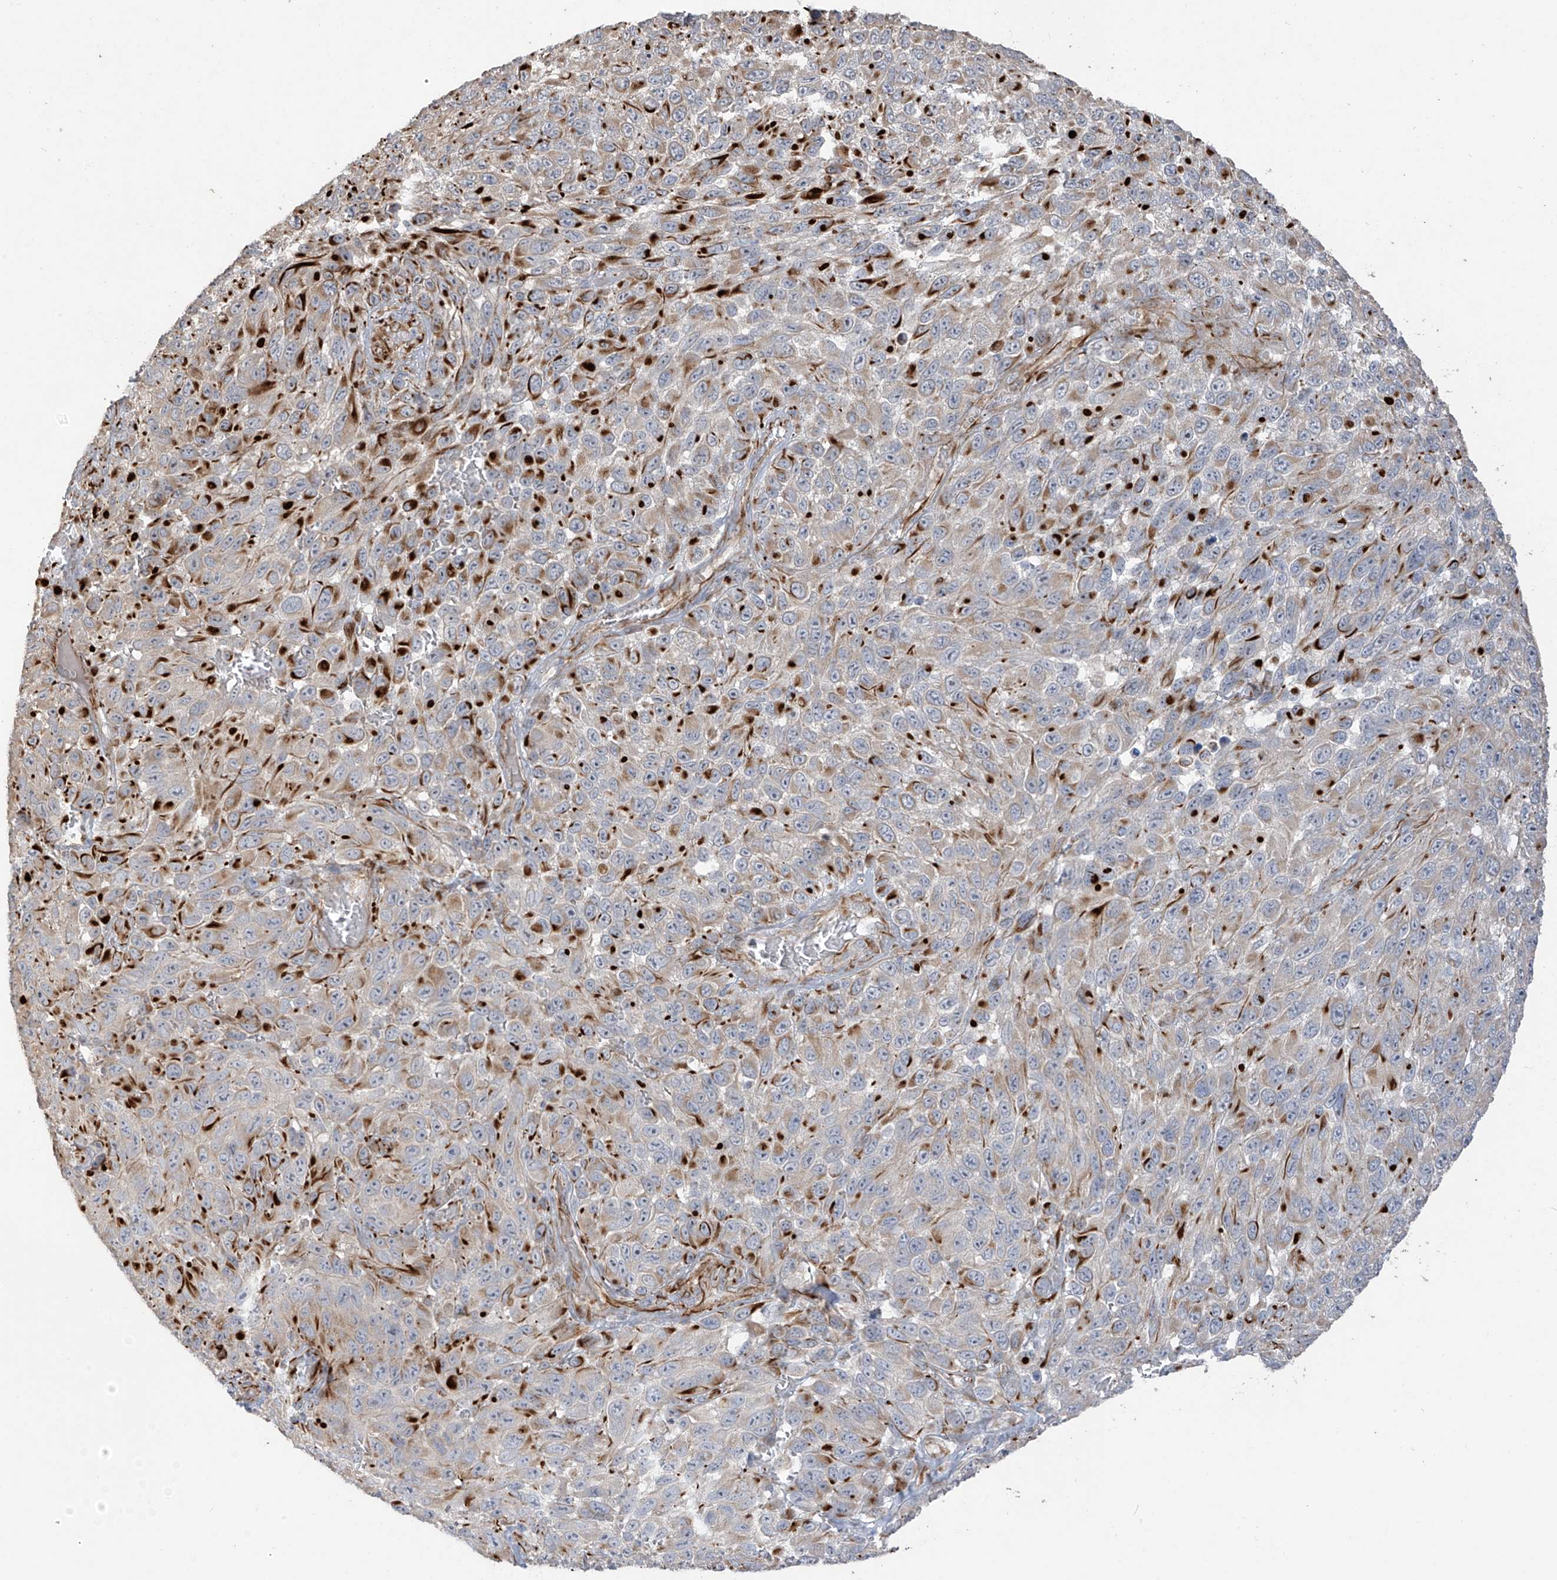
{"staining": {"intensity": "moderate", "quantity": "25%-75%", "location": "cytoplasmic/membranous"}, "tissue": "melanoma", "cell_type": "Tumor cells", "image_type": "cancer", "snomed": [{"axis": "morphology", "description": "Malignant melanoma, NOS"}, {"axis": "topography", "description": "Skin"}], "caption": "Moderate cytoplasmic/membranous expression is identified in approximately 25%-75% of tumor cells in melanoma. (Brightfield microscopy of DAB IHC at high magnification).", "gene": "DCDC2", "patient": {"sex": "female", "age": 94}}